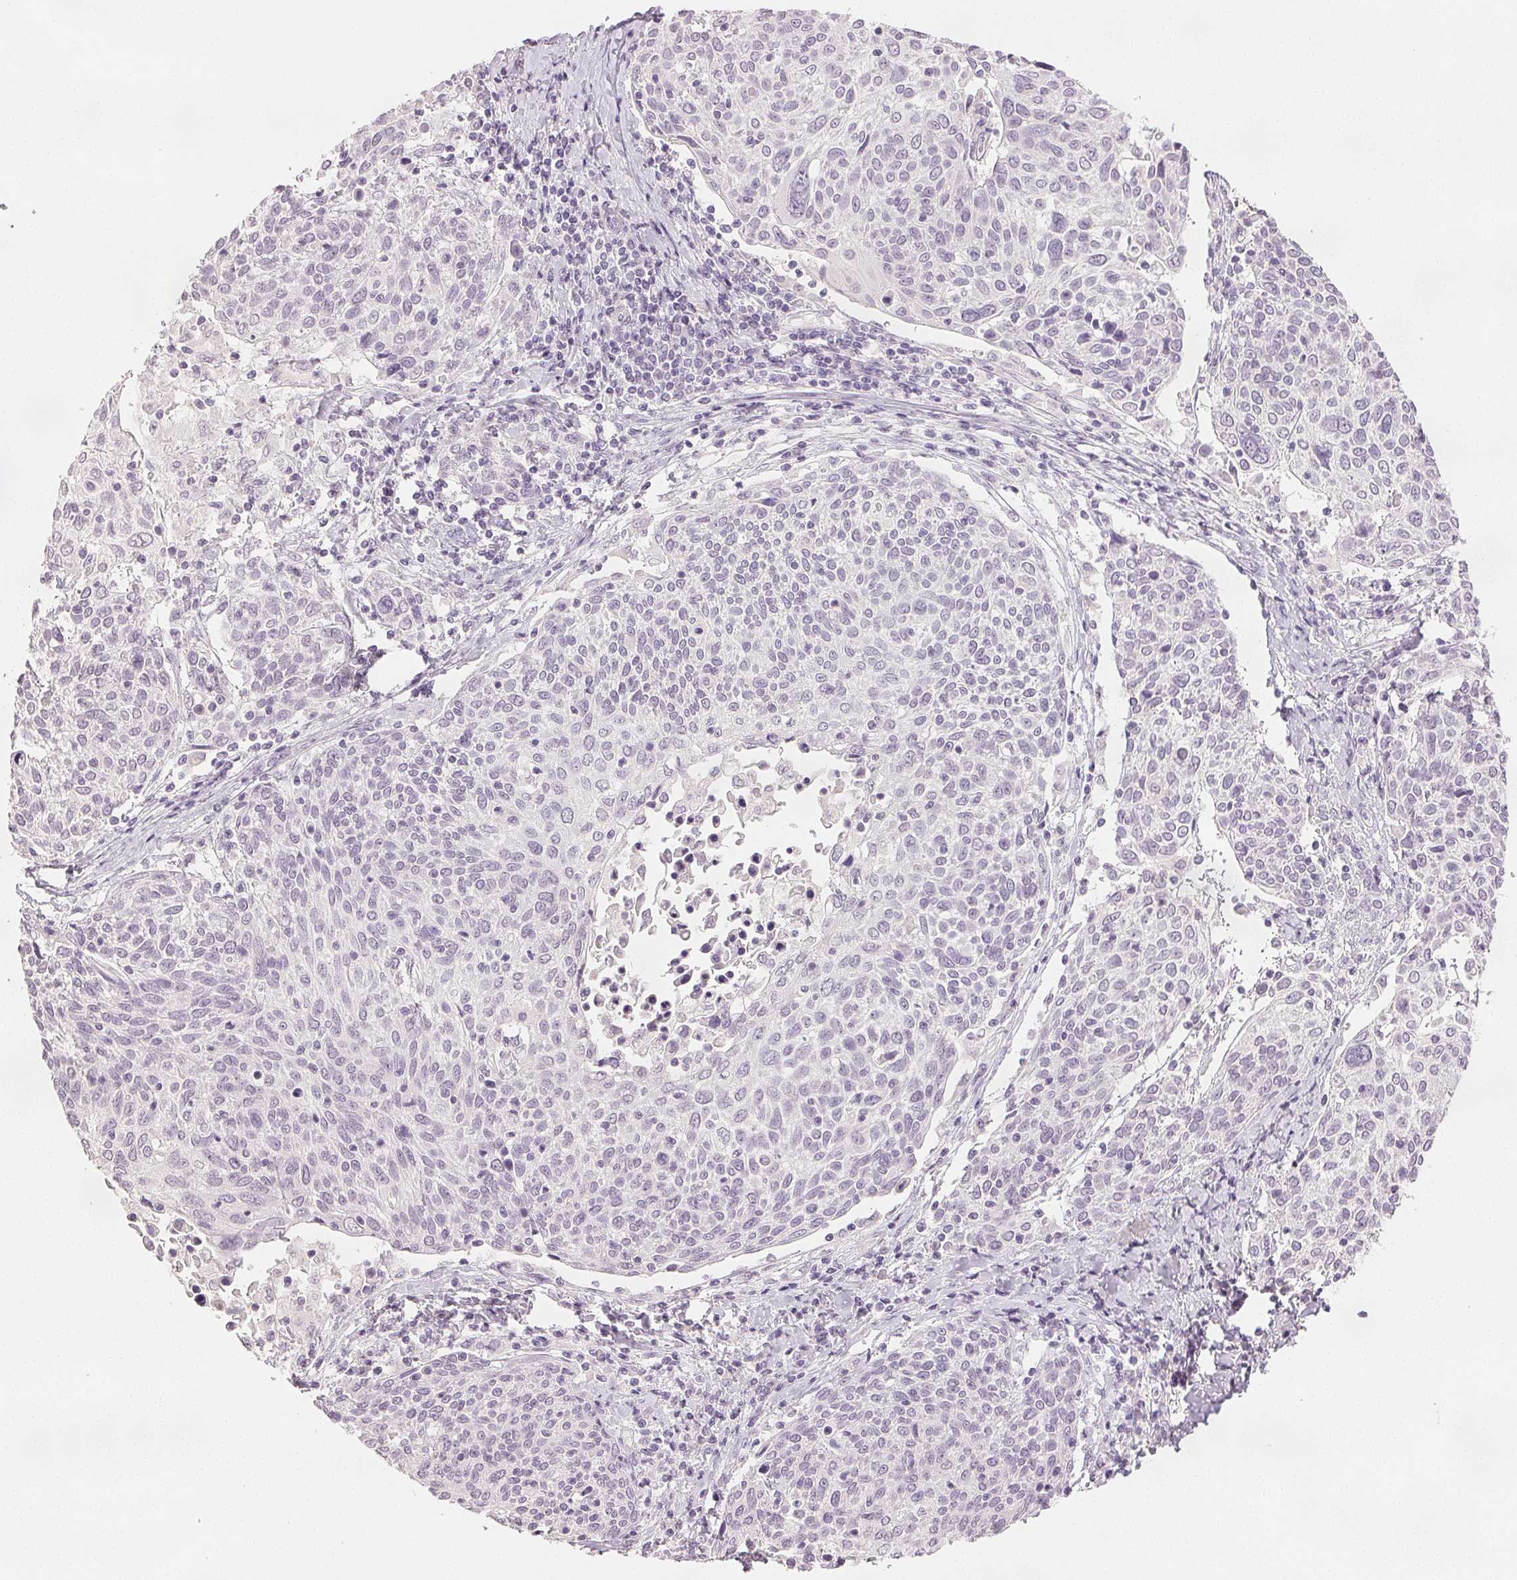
{"staining": {"intensity": "negative", "quantity": "none", "location": "none"}, "tissue": "cervical cancer", "cell_type": "Tumor cells", "image_type": "cancer", "snomed": [{"axis": "morphology", "description": "Squamous cell carcinoma, NOS"}, {"axis": "topography", "description": "Cervix"}], "caption": "Squamous cell carcinoma (cervical) was stained to show a protein in brown. There is no significant expression in tumor cells.", "gene": "SCGN", "patient": {"sex": "female", "age": 61}}